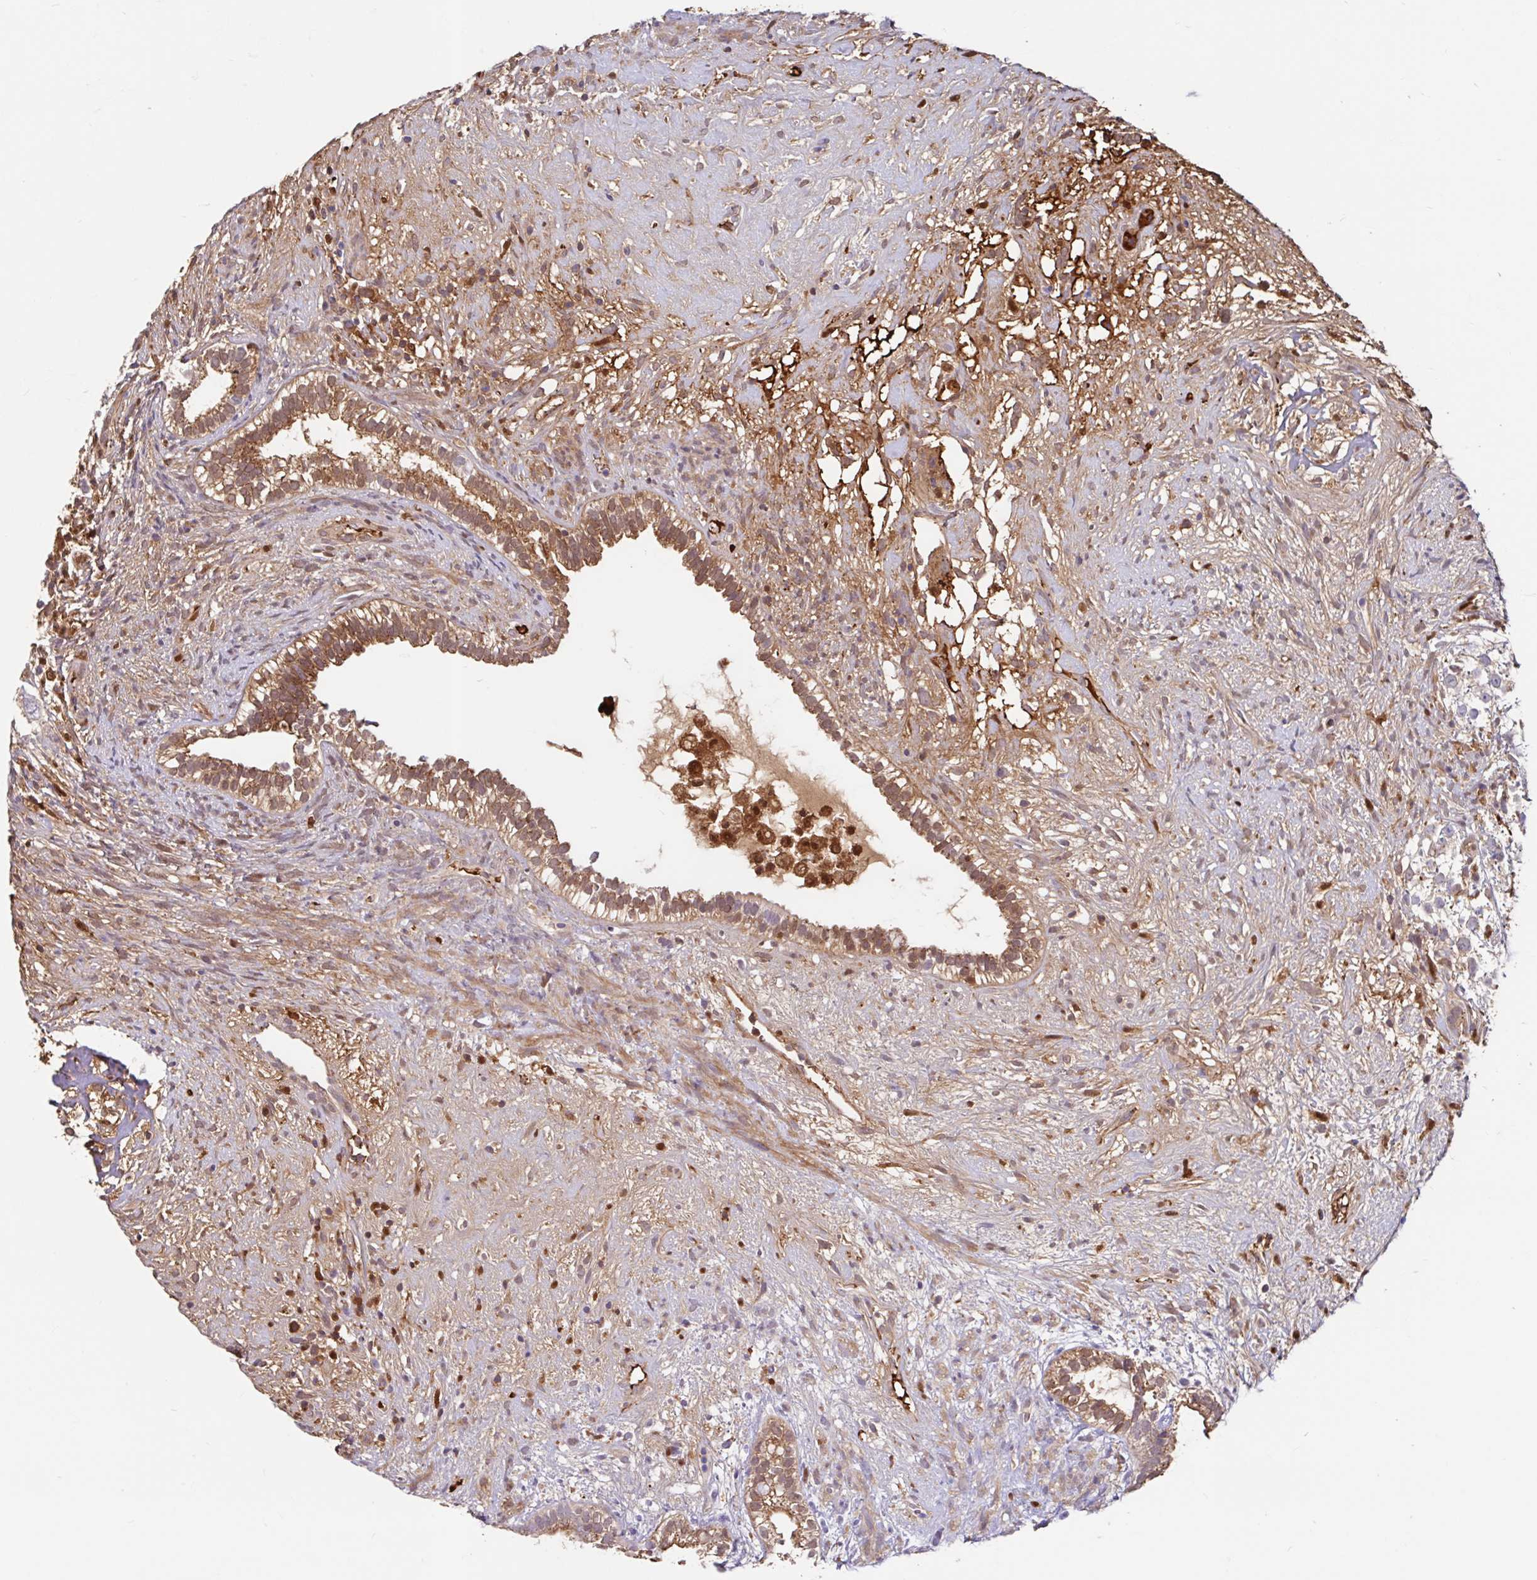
{"staining": {"intensity": "moderate", "quantity": ">75%", "location": "cytoplasmic/membranous,nuclear"}, "tissue": "testis cancer", "cell_type": "Tumor cells", "image_type": "cancer", "snomed": [{"axis": "morphology", "description": "Seminoma, NOS"}, {"axis": "morphology", "description": "Carcinoma, Embryonal, NOS"}, {"axis": "topography", "description": "Testis"}], "caption": "Immunohistochemistry image of testis cancer (seminoma) stained for a protein (brown), which reveals medium levels of moderate cytoplasmic/membranous and nuclear expression in about >75% of tumor cells.", "gene": "BLVRA", "patient": {"sex": "male", "age": 41}}